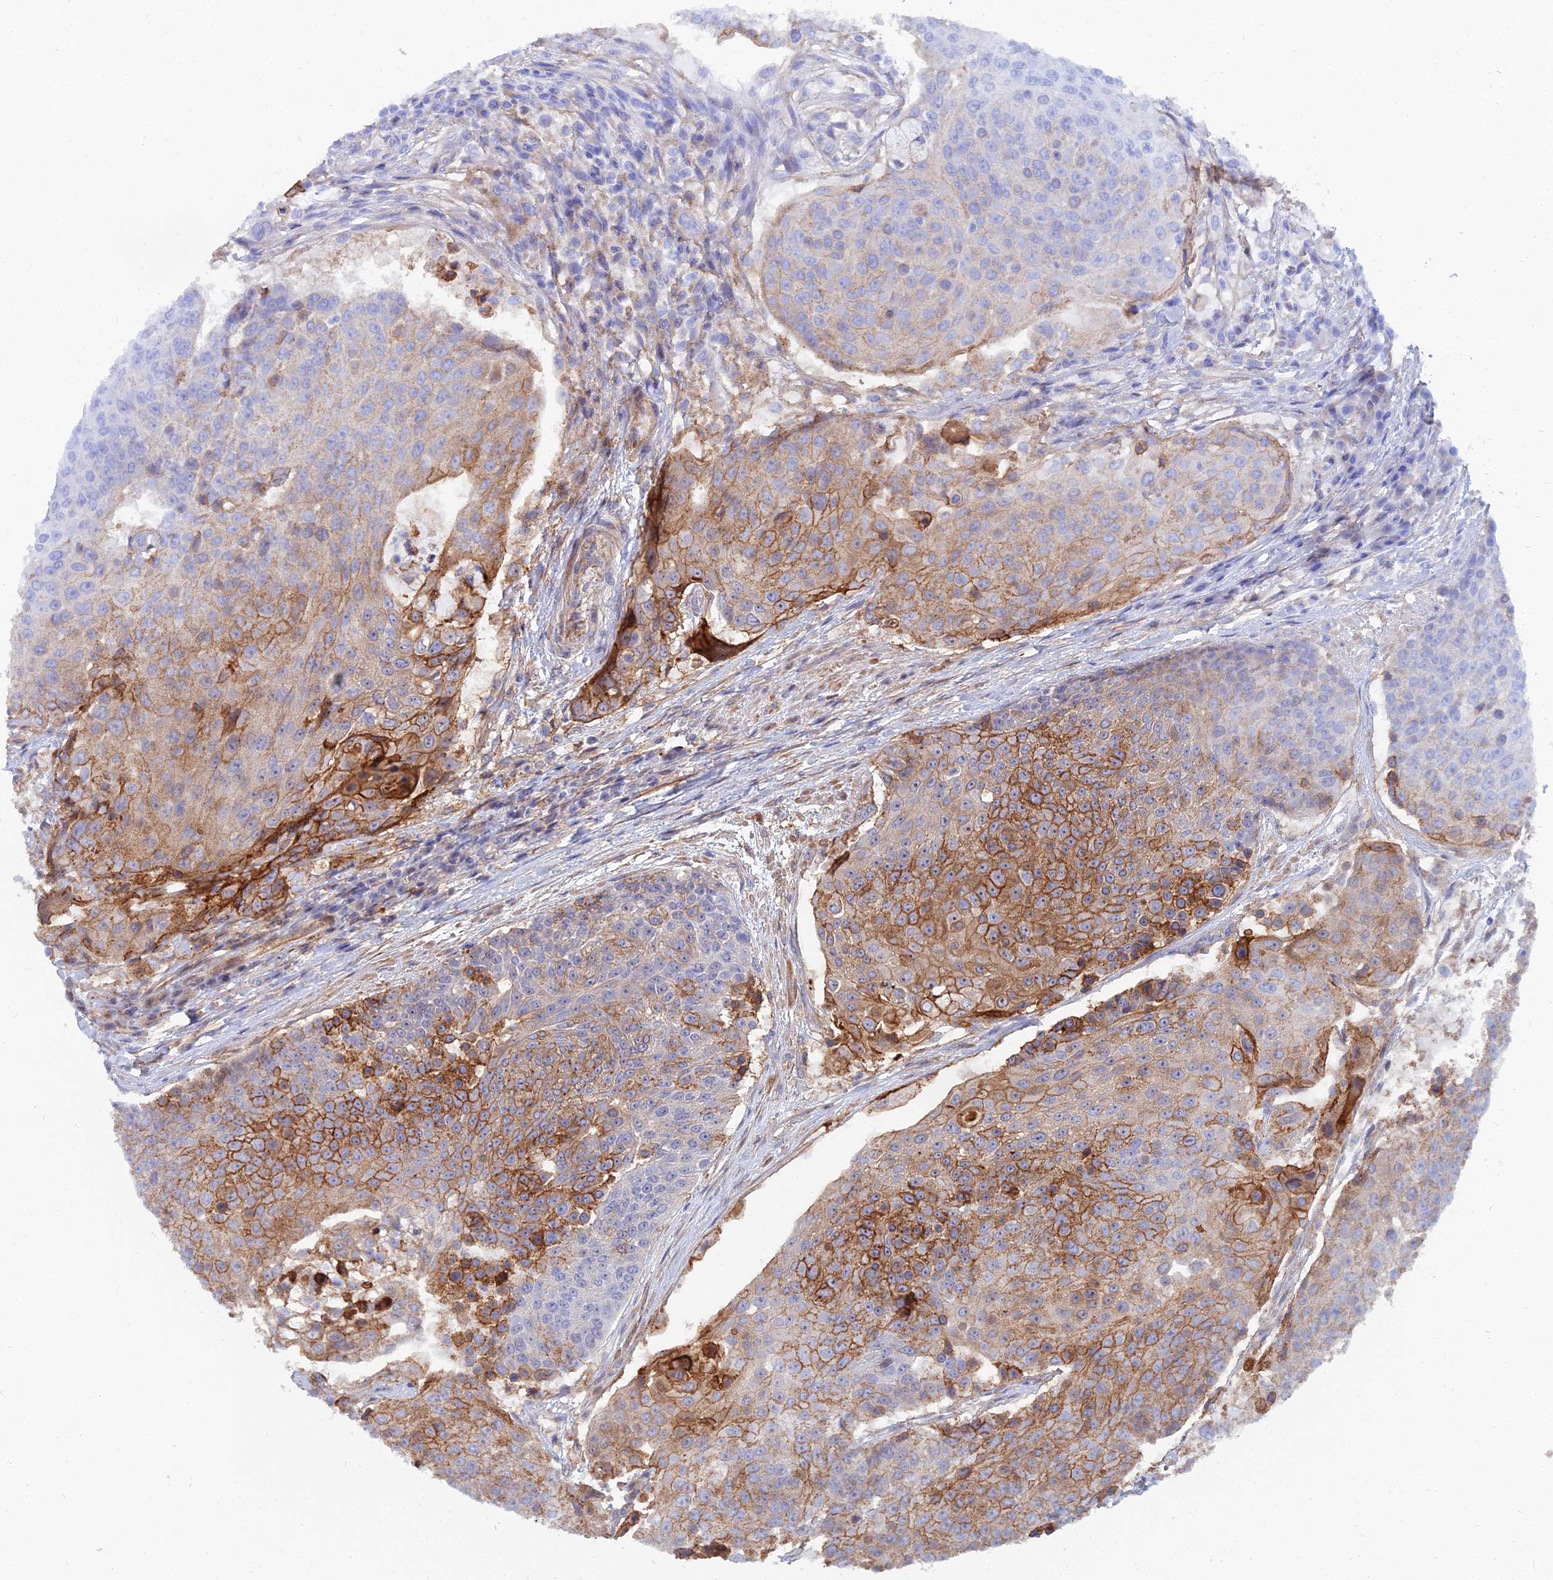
{"staining": {"intensity": "moderate", "quantity": "25%-75%", "location": "cytoplasmic/membranous"}, "tissue": "urothelial cancer", "cell_type": "Tumor cells", "image_type": "cancer", "snomed": [{"axis": "morphology", "description": "Urothelial carcinoma, High grade"}, {"axis": "topography", "description": "Urinary bladder"}], "caption": "Urothelial cancer stained with a brown dye displays moderate cytoplasmic/membranous positive positivity in about 25%-75% of tumor cells.", "gene": "TRIM43B", "patient": {"sex": "female", "age": 63}}